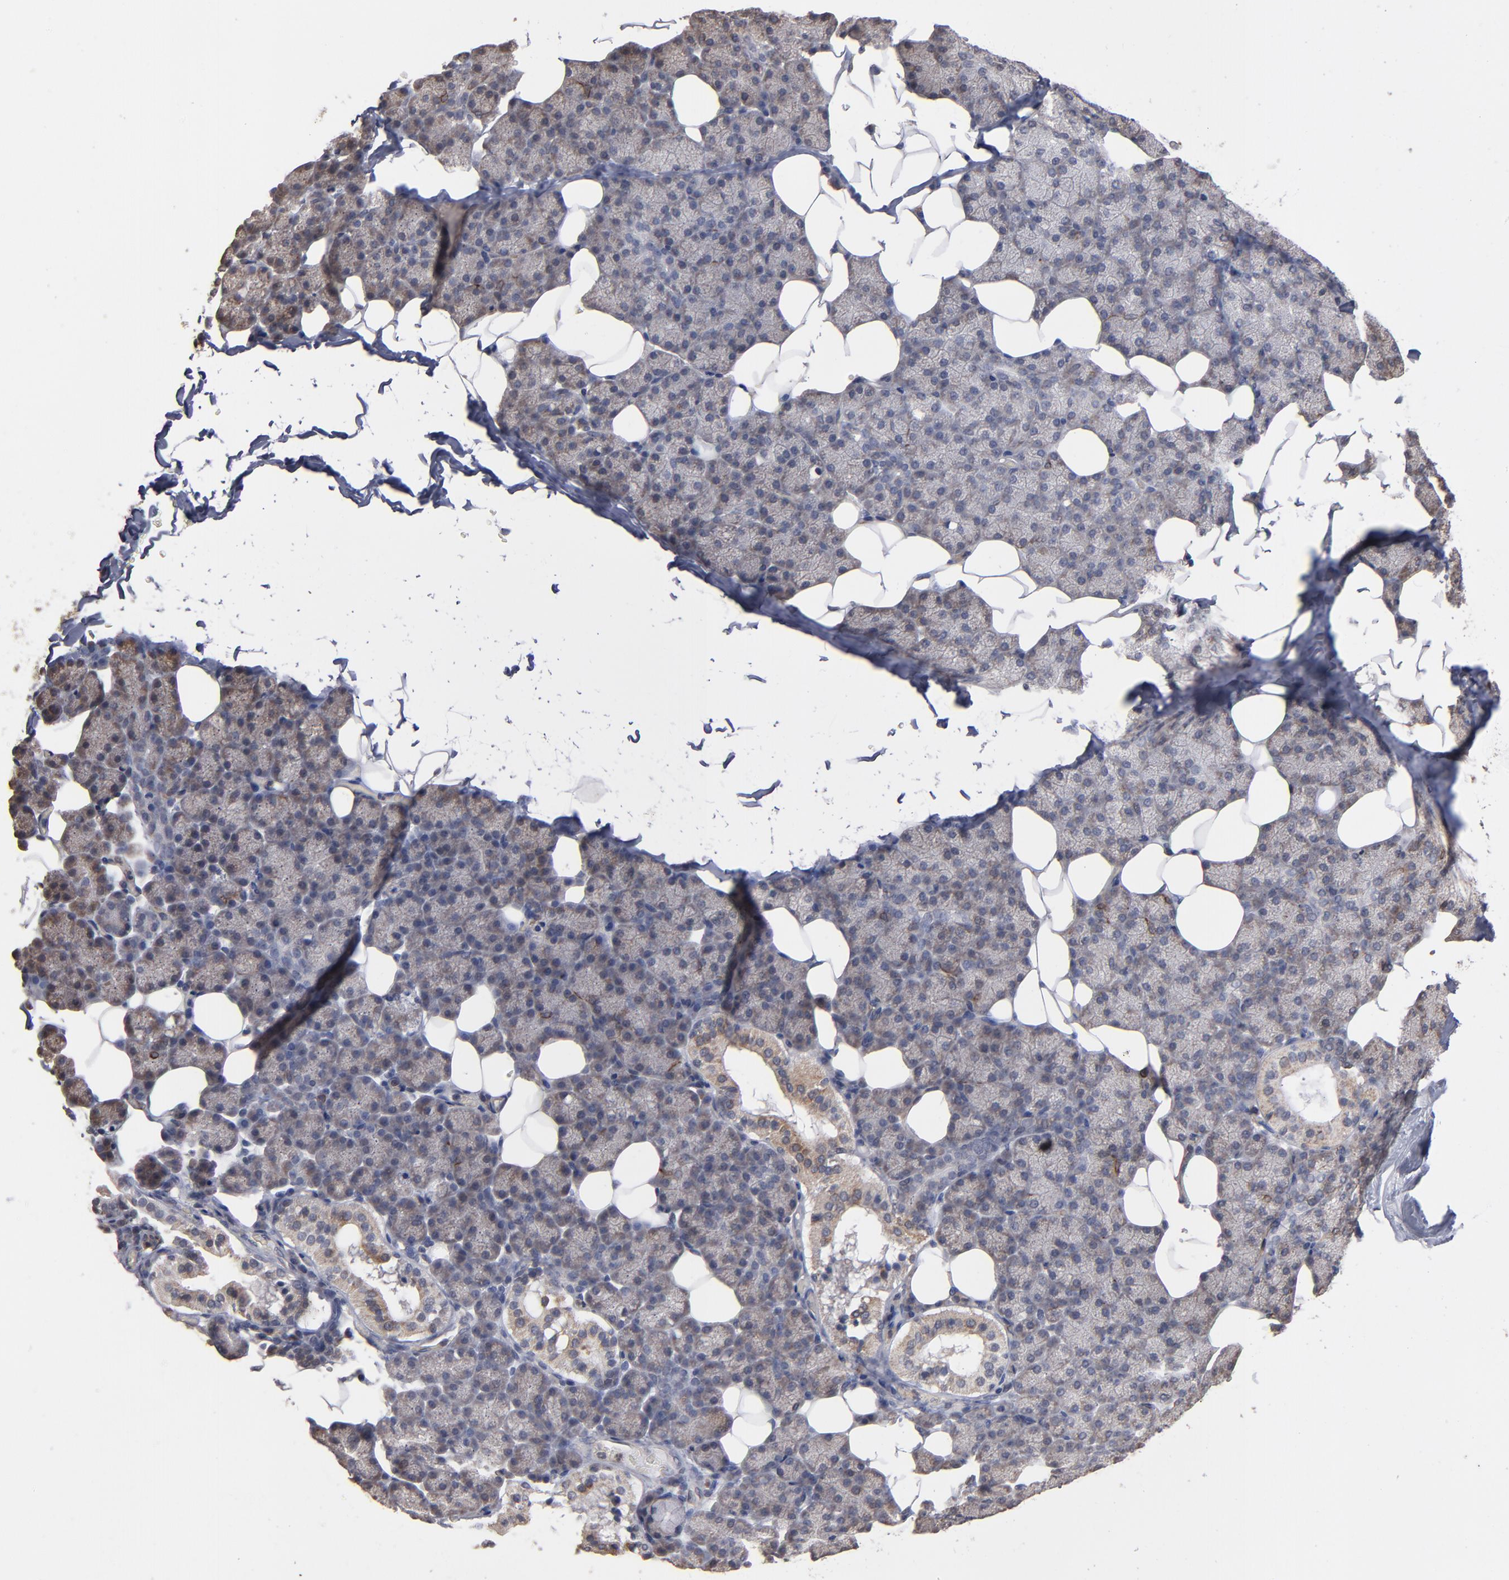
{"staining": {"intensity": "moderate", "quantity": "25%-75%", "location": "cytoplasmic/membranous"}, "tissue": "salivary gland", "cell_type": "Glandular cells", "image_type": "normal", "snomed": [{"axis": "morphology", "description": "Normal tissue, NOS"}, {"axis": "topography", "description": "Lymph node"}, {"axis": "topography", "description": "Salivary gland"}], "caption": "Benign salivary gland exhibits moderate cytoplasmic/membranous positivity in about 25%-75% of glandular cells (Stains: DAB in brown, nuclei in blue, Microscopy: brightfield microscopy at high magnification)..", "gene": "MIPOL1", "patient": {"sex": "male", "age": 8}}